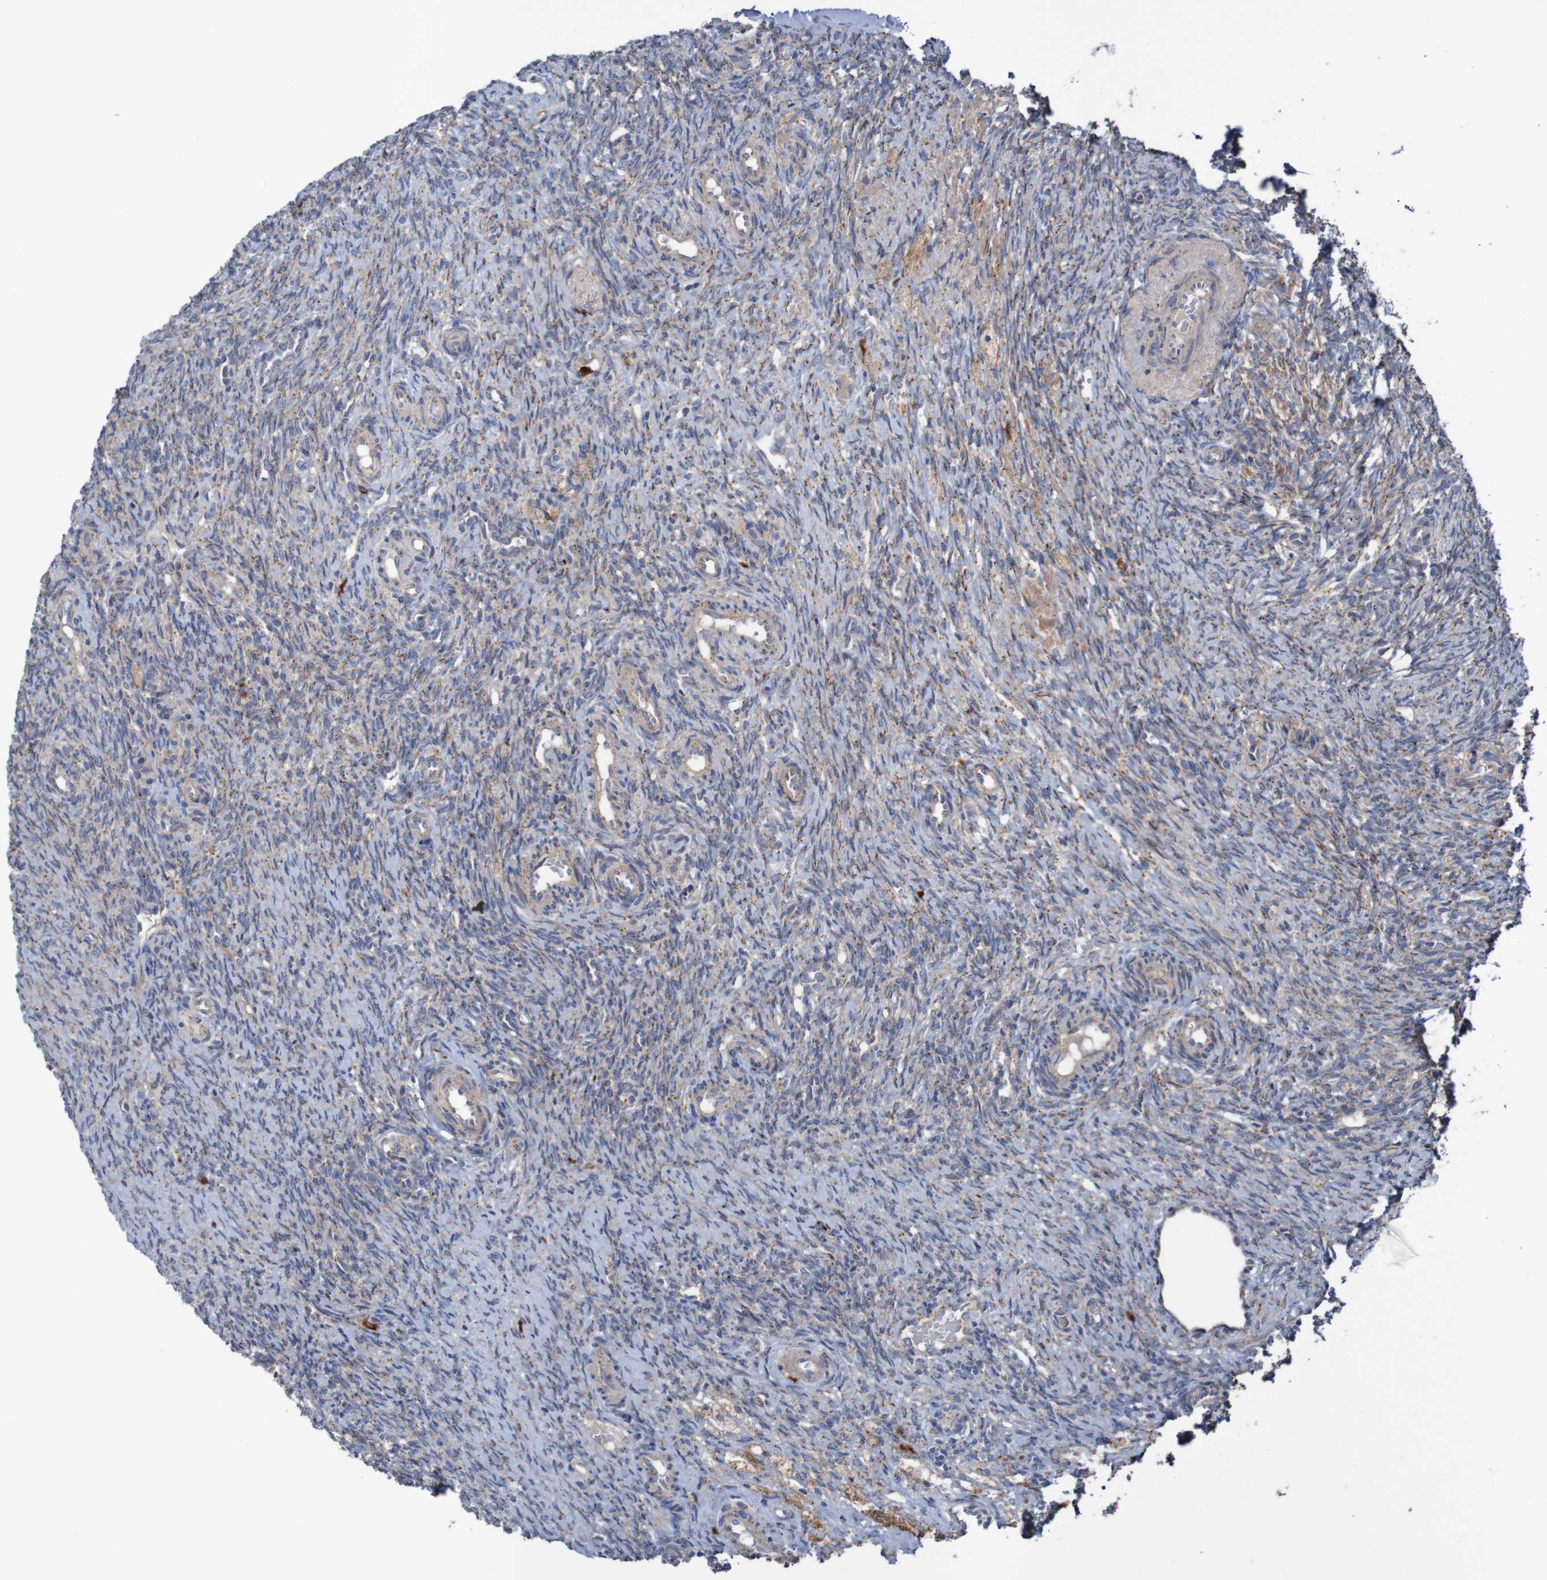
{"staining": {"intensity": "weak", "quantity": "25%-75%", "location": "cytoplasmic/membranous"}, "tissue": "ovary", "cell_type": "Follicle cells", "image_type": "normal", "snomed": [{"axis": "morphology", "description": "Normal tissue, NOS"}, {"axis": "topography", "description": "Ovary"}], "caption": "Follicle cells display low levels of weak cytoplasmic/membranous staining in about 25%-75% of cells in unremarkable ovary. The protein of interest is stained brown, and the nuclei are stained in blue (DAB (3,3'-diaminobenzidine) IHC with brightfield microscopy, high magnification).", "gene": "ANGPT4", "patient": {"sex": "female", "age": 41}}